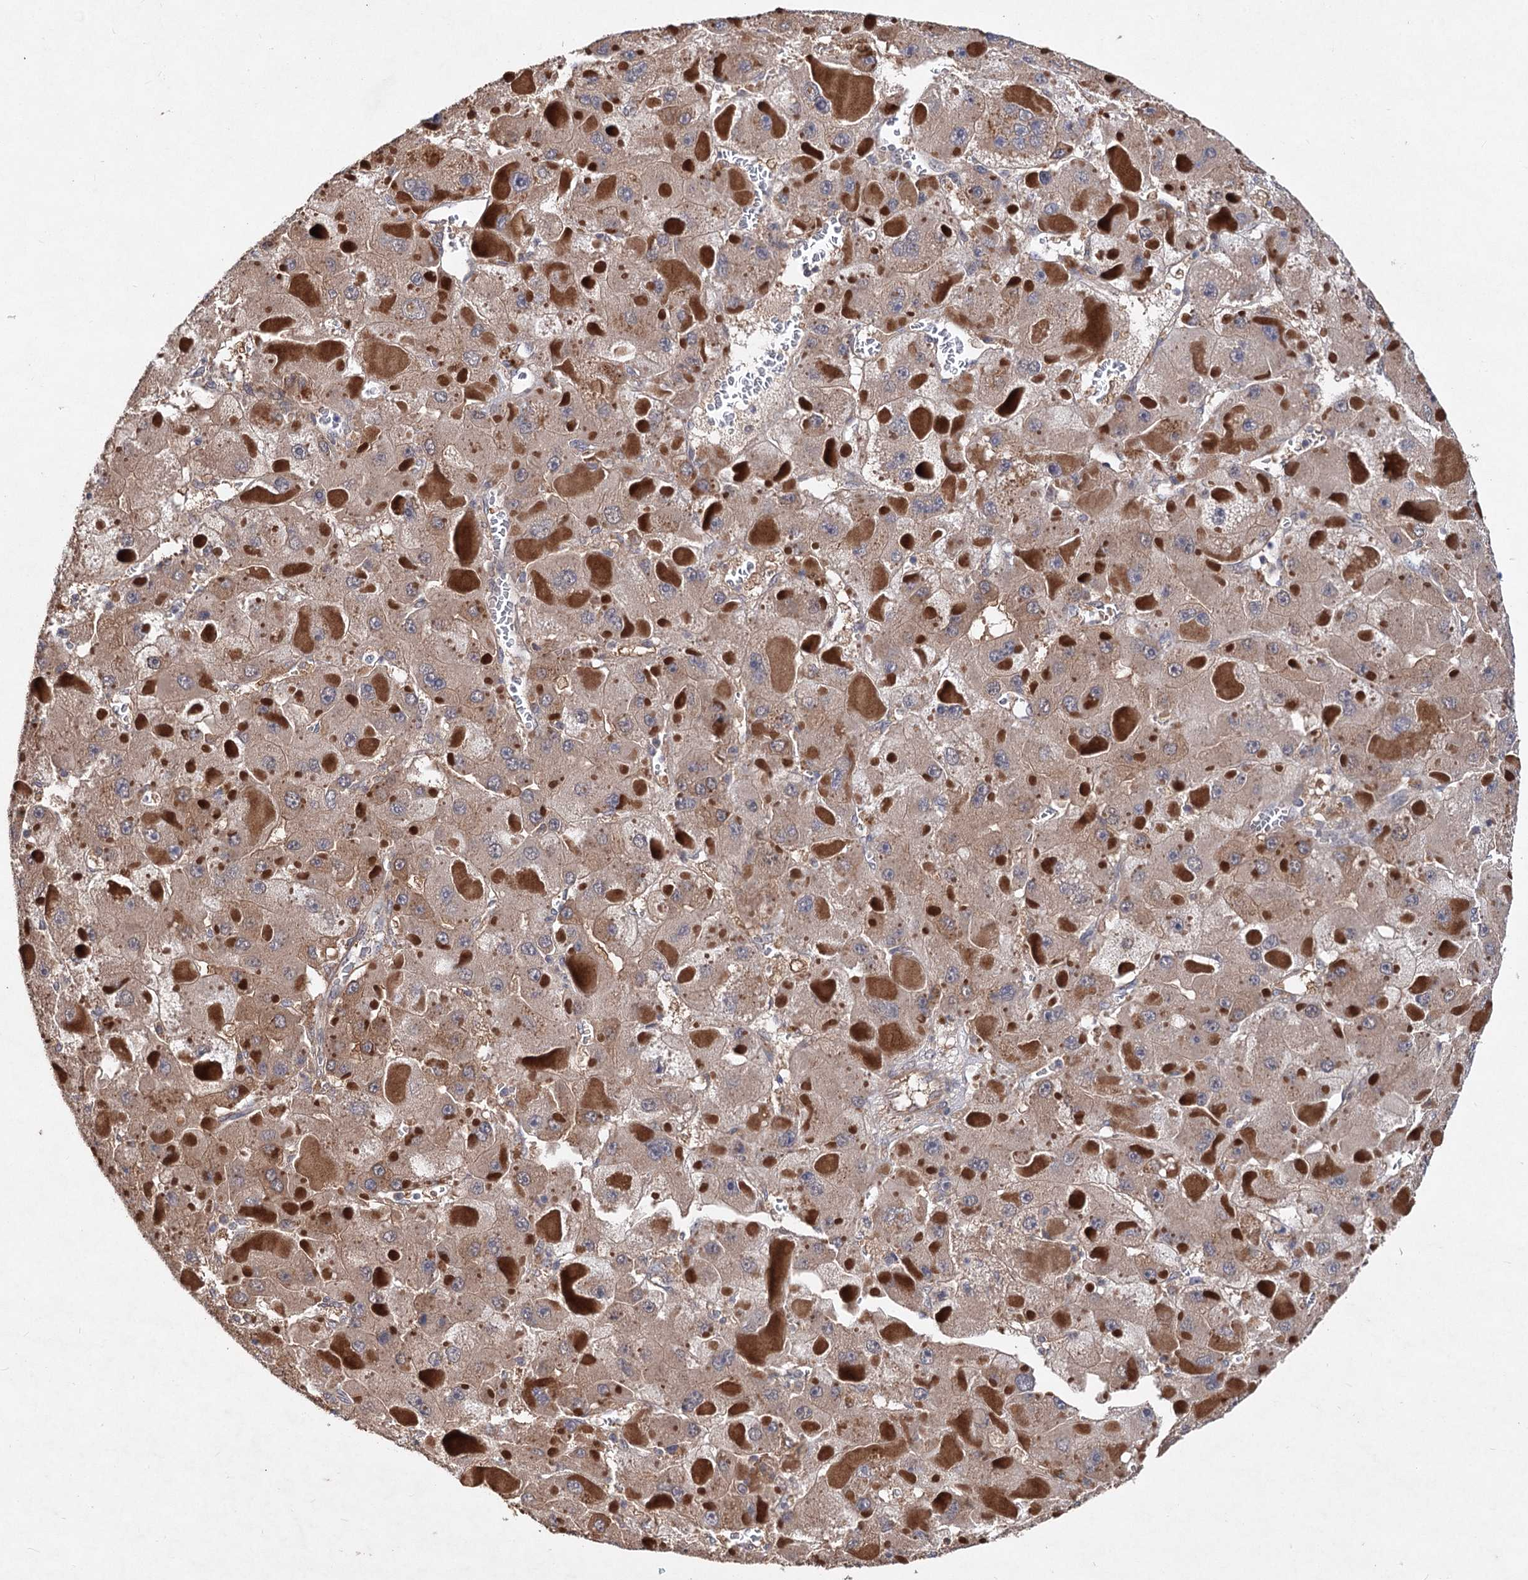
{"staining": {"intensity": "weak", "quantity": ">75%", "location": "cytoplasmic/membranous"}, "tissue": "liver cancer", "cell_type": "Tumor cells", "image_type": "cancer", "snomed": [{"axis": "morphology", "description": "Carcinoma, Hepatocellular, NOS"}, {"axis": "topography", "description": "Liver"}], "caption": "DAB immunohistochemical staining of liver cancer (hepatocellular carcinoma) demonstrates weak cytoplasmic/membranous protein positivity in about >75% of tumor cells.", "gene": "NUDCD2", "patient": {"sex": "female", "age": 73}}